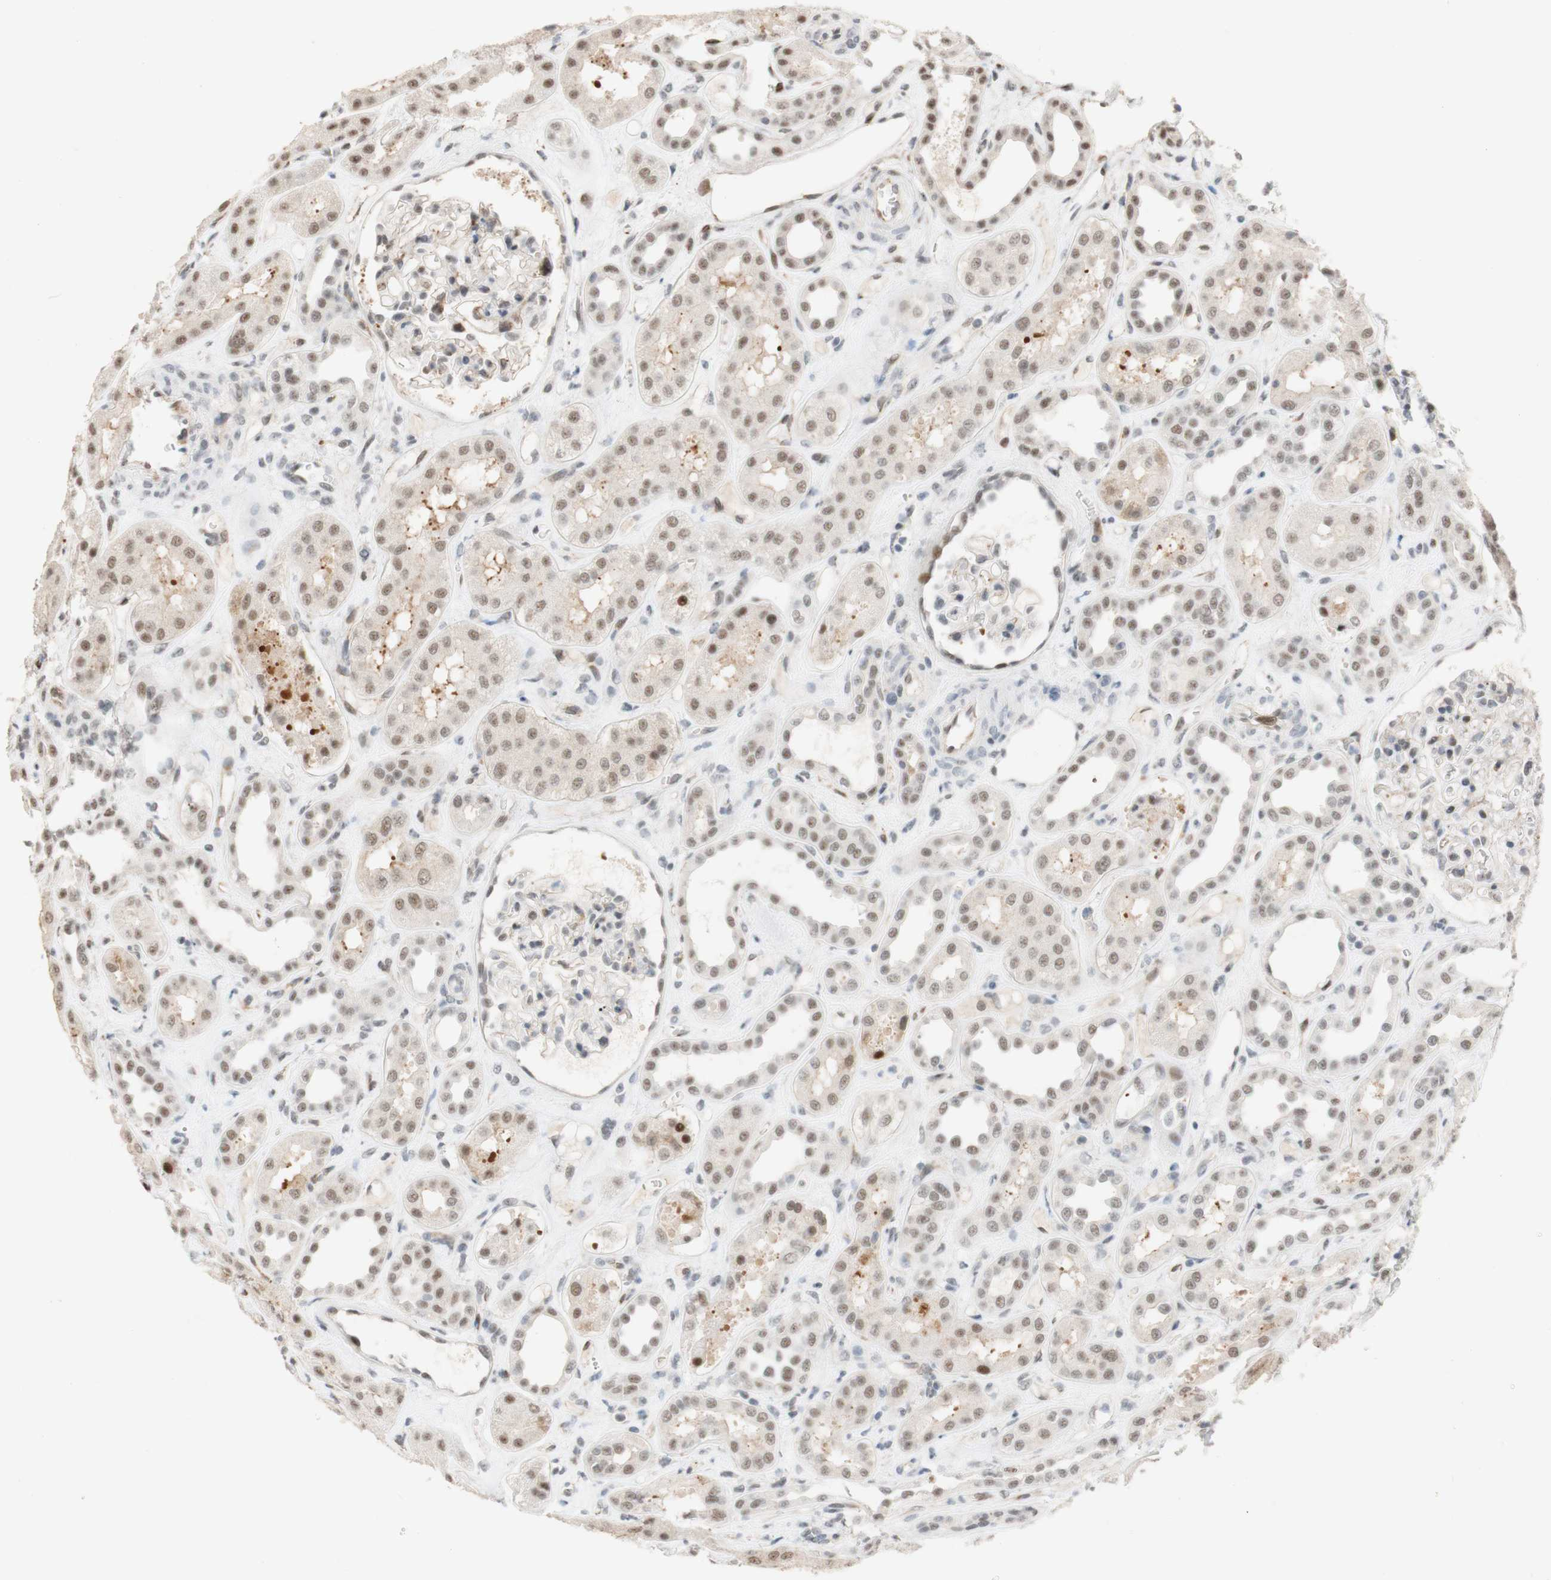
{"staining": {"intensity": "negative", "quantity": "none", "location": "none"}, "tissue": "kidney", "cell_type": "Cells in glomeruli", "image_type": "normal", "snomed": [{"axis": "morphology", "description": "Normal tissue, NOS"}, {"axis": "topography", "description": "Kidney"}], "caption": "Immunohistochemical staining of benign human kidney displays no significant staining in cells in glomeruli. Brightfield microscopy of immunohistochemistry (IHC) stained with DAB (brown) and hematoxylin (blue), captured at high magnification.", "gene": "SAP18", "patient": {"sex": "male", "age": 59}}